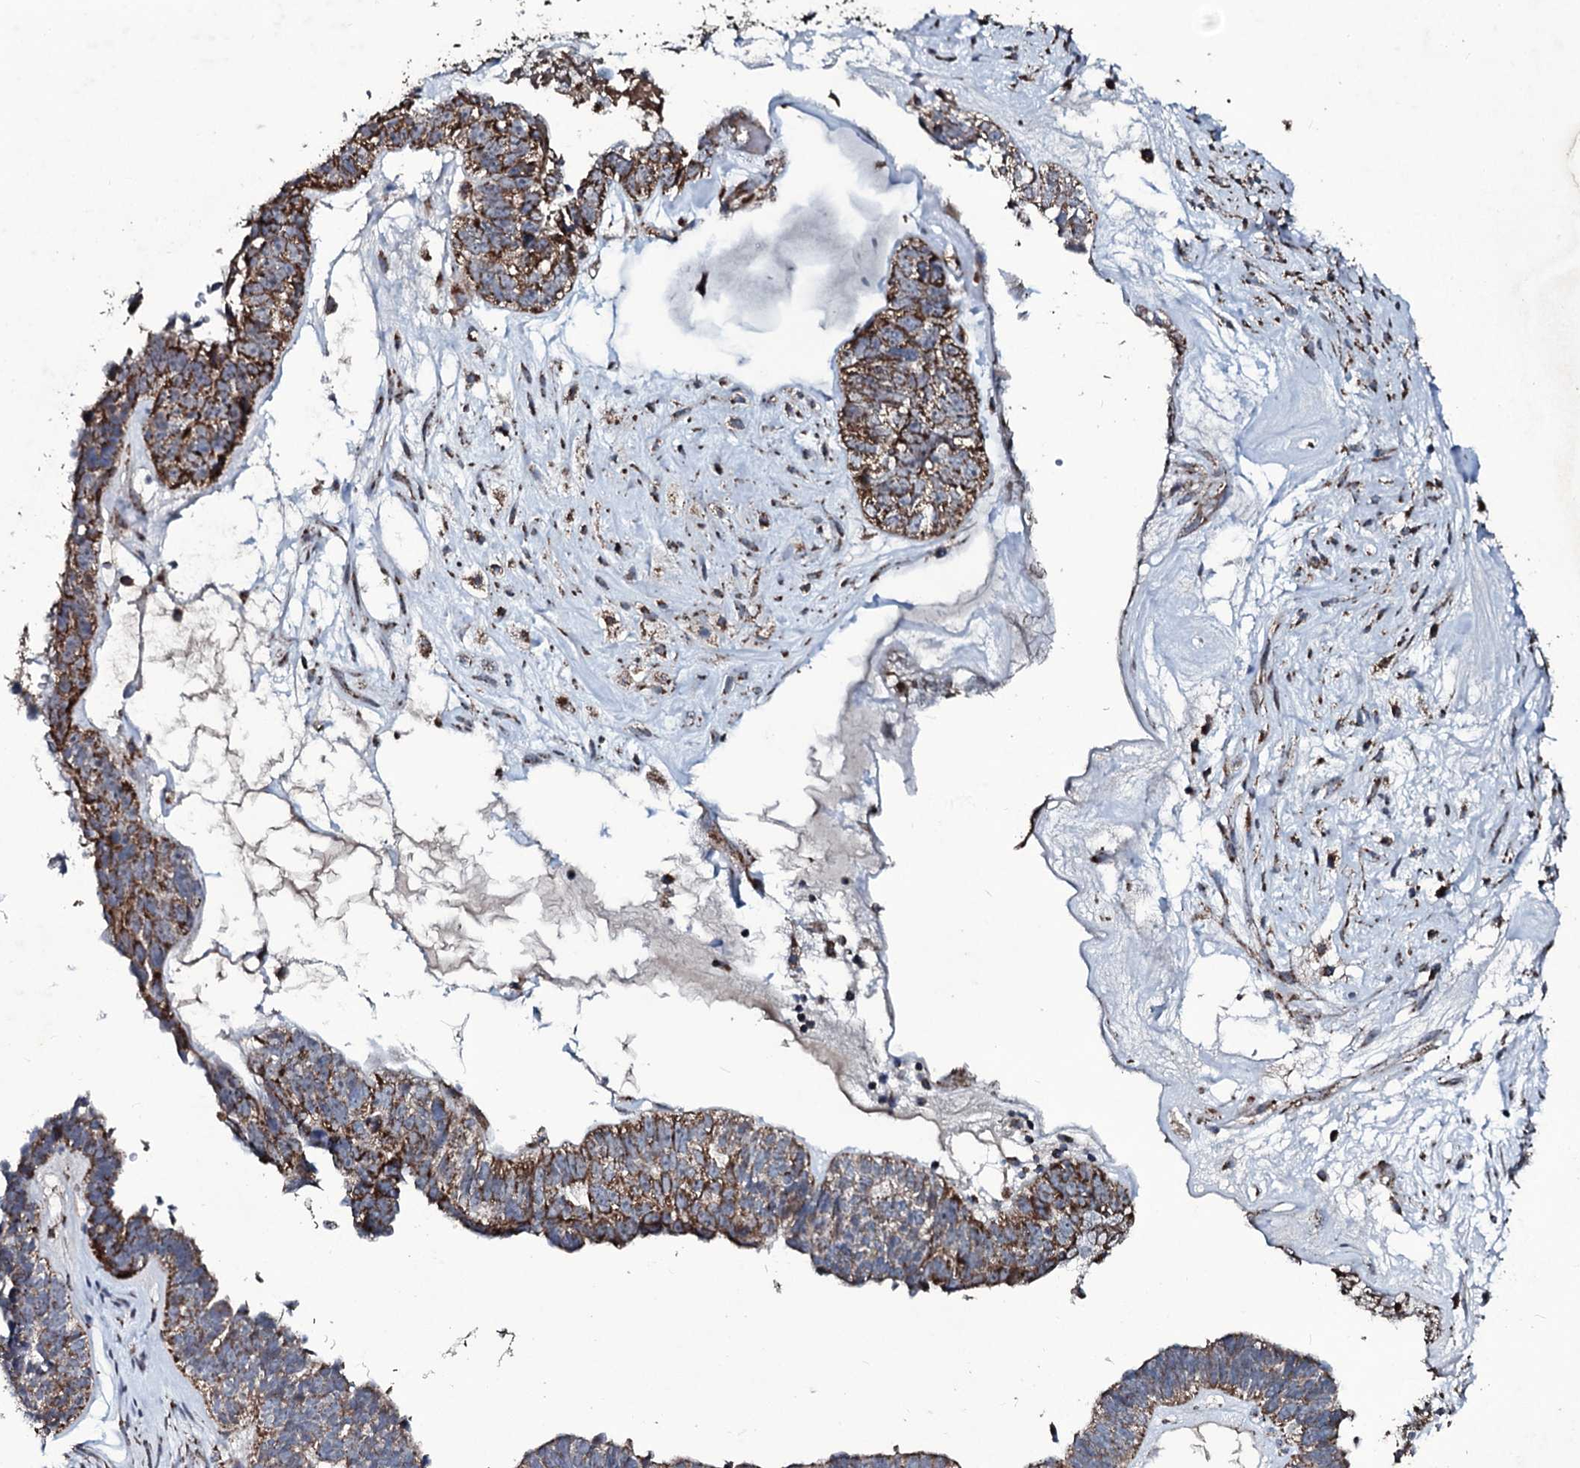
{"staining": {"intensity": "moderate", "quantity": "25%-75%", "location": "cytoplasmic/membranous"}, "tissue": "ovarian cancer", "cell_type": "Tumor cells", "image_type": "cancer", "snomed": [{"axis": "morphology", "description": "Cystadenocarcinoma, serous, NOS"}, {"axis": "topography", "description": "Ovary"}], "caption": "Immunohistochemistry (IHC) micrograph of neoplastic tissue: human ovarian serous cystadenocarcinoma stained using immunohistochemistry (IHC) shows medium levels of moderate protein expression localized specifically in the cytoplasmic/membranous of tumor cells, appearing as a cytoplasmic/membranous brown color.", "gene": "DYNC2I2", "patient": {"sex": "female", "age": 79}}